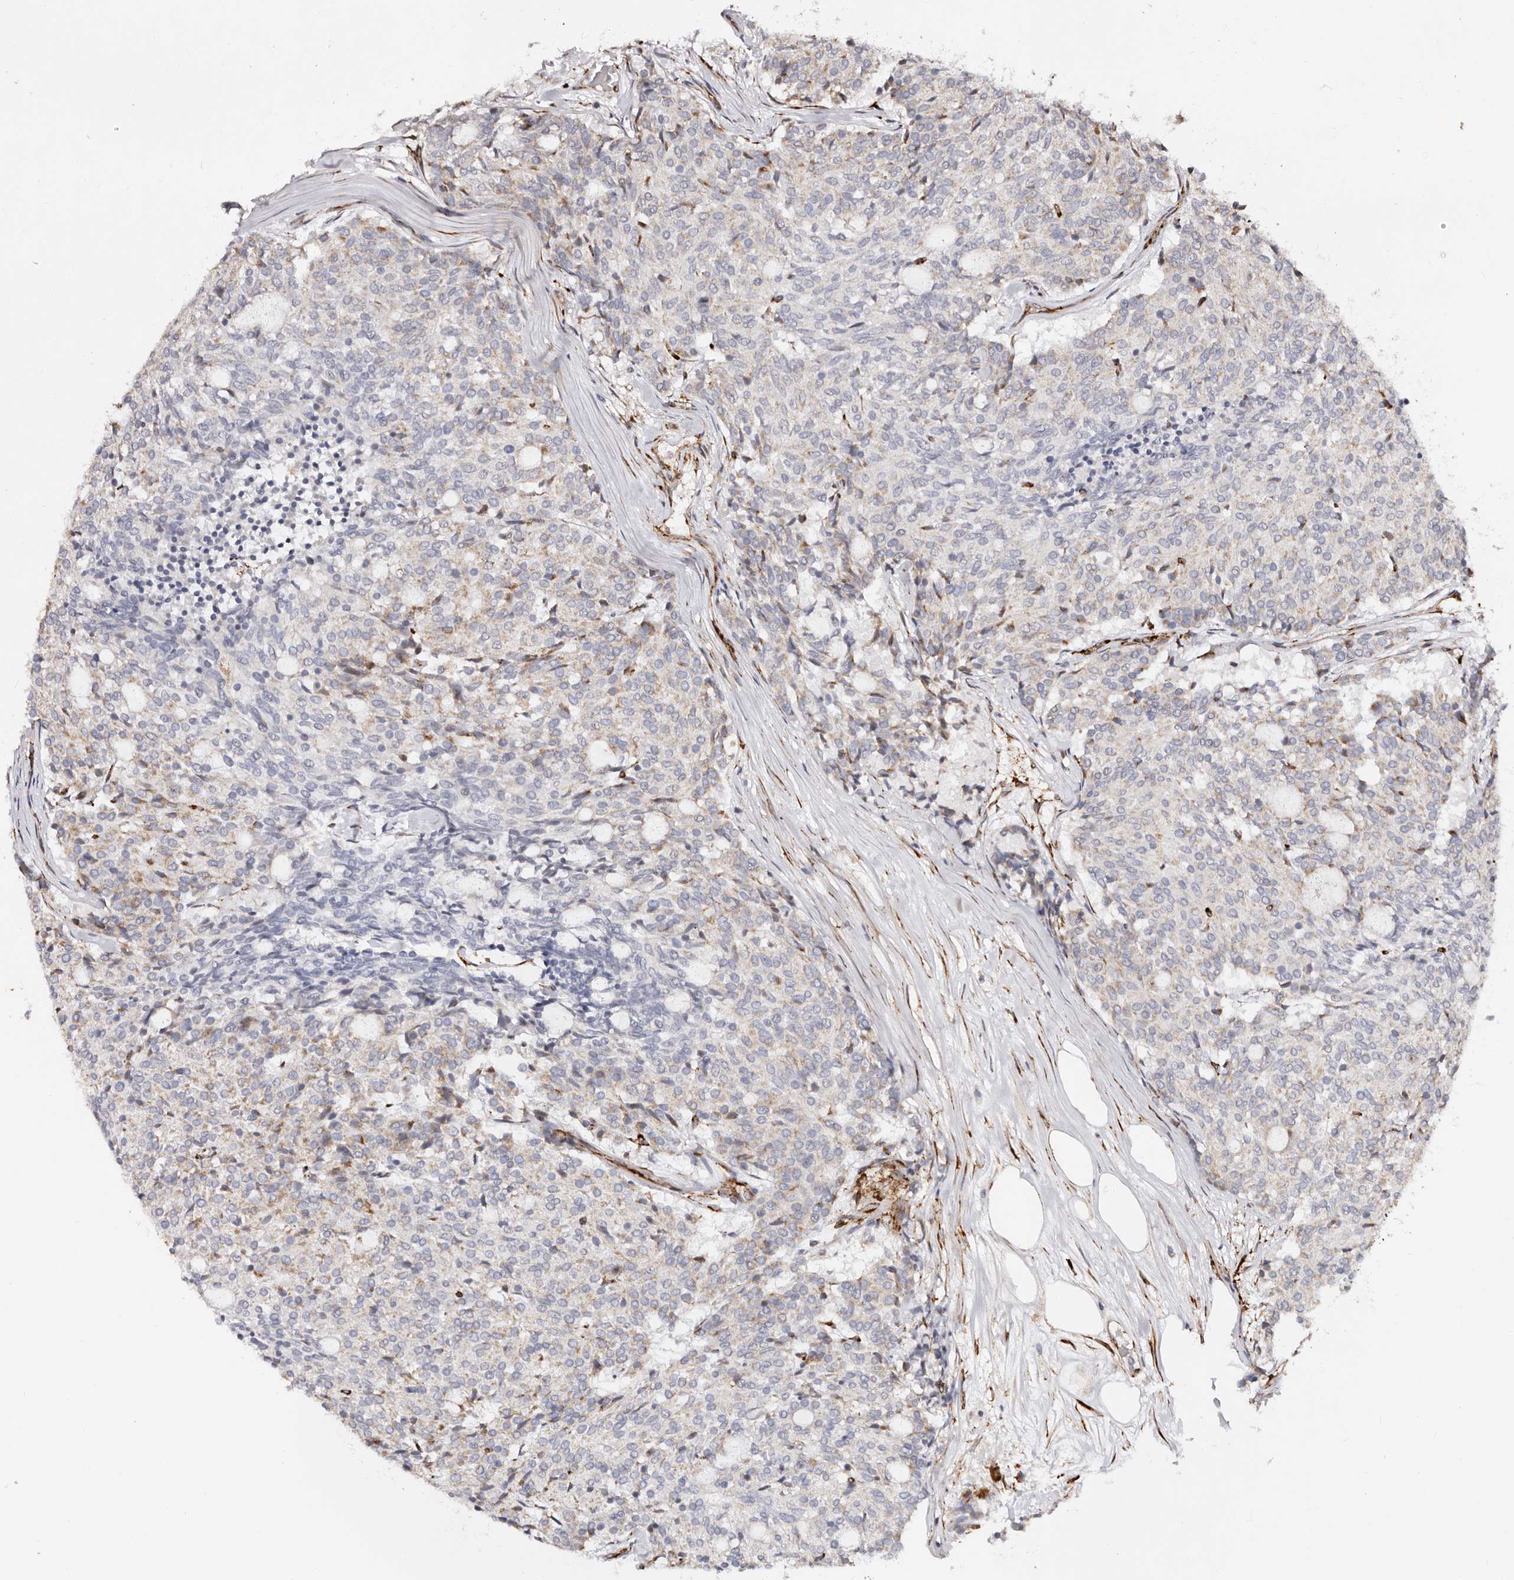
{"staining": {"intensity": "weak", "quantity": "<25%", "location": "cytoplasmic/membranous"}, "tissue": "carcinoid", "cell_type": "Tumor cells", "image_type": "cancer", "snomed": [{"axis": "morphology", "description": "Carcinoid, malignant, NOS"}, {"axis": "topography", "description": "Pancreas"}], "caption": "Tumor cells are negative for brown protein staining in malignant carcinoid.", "gene": "SERPINH1", "patient": {"sex": "female", "age": 54}}